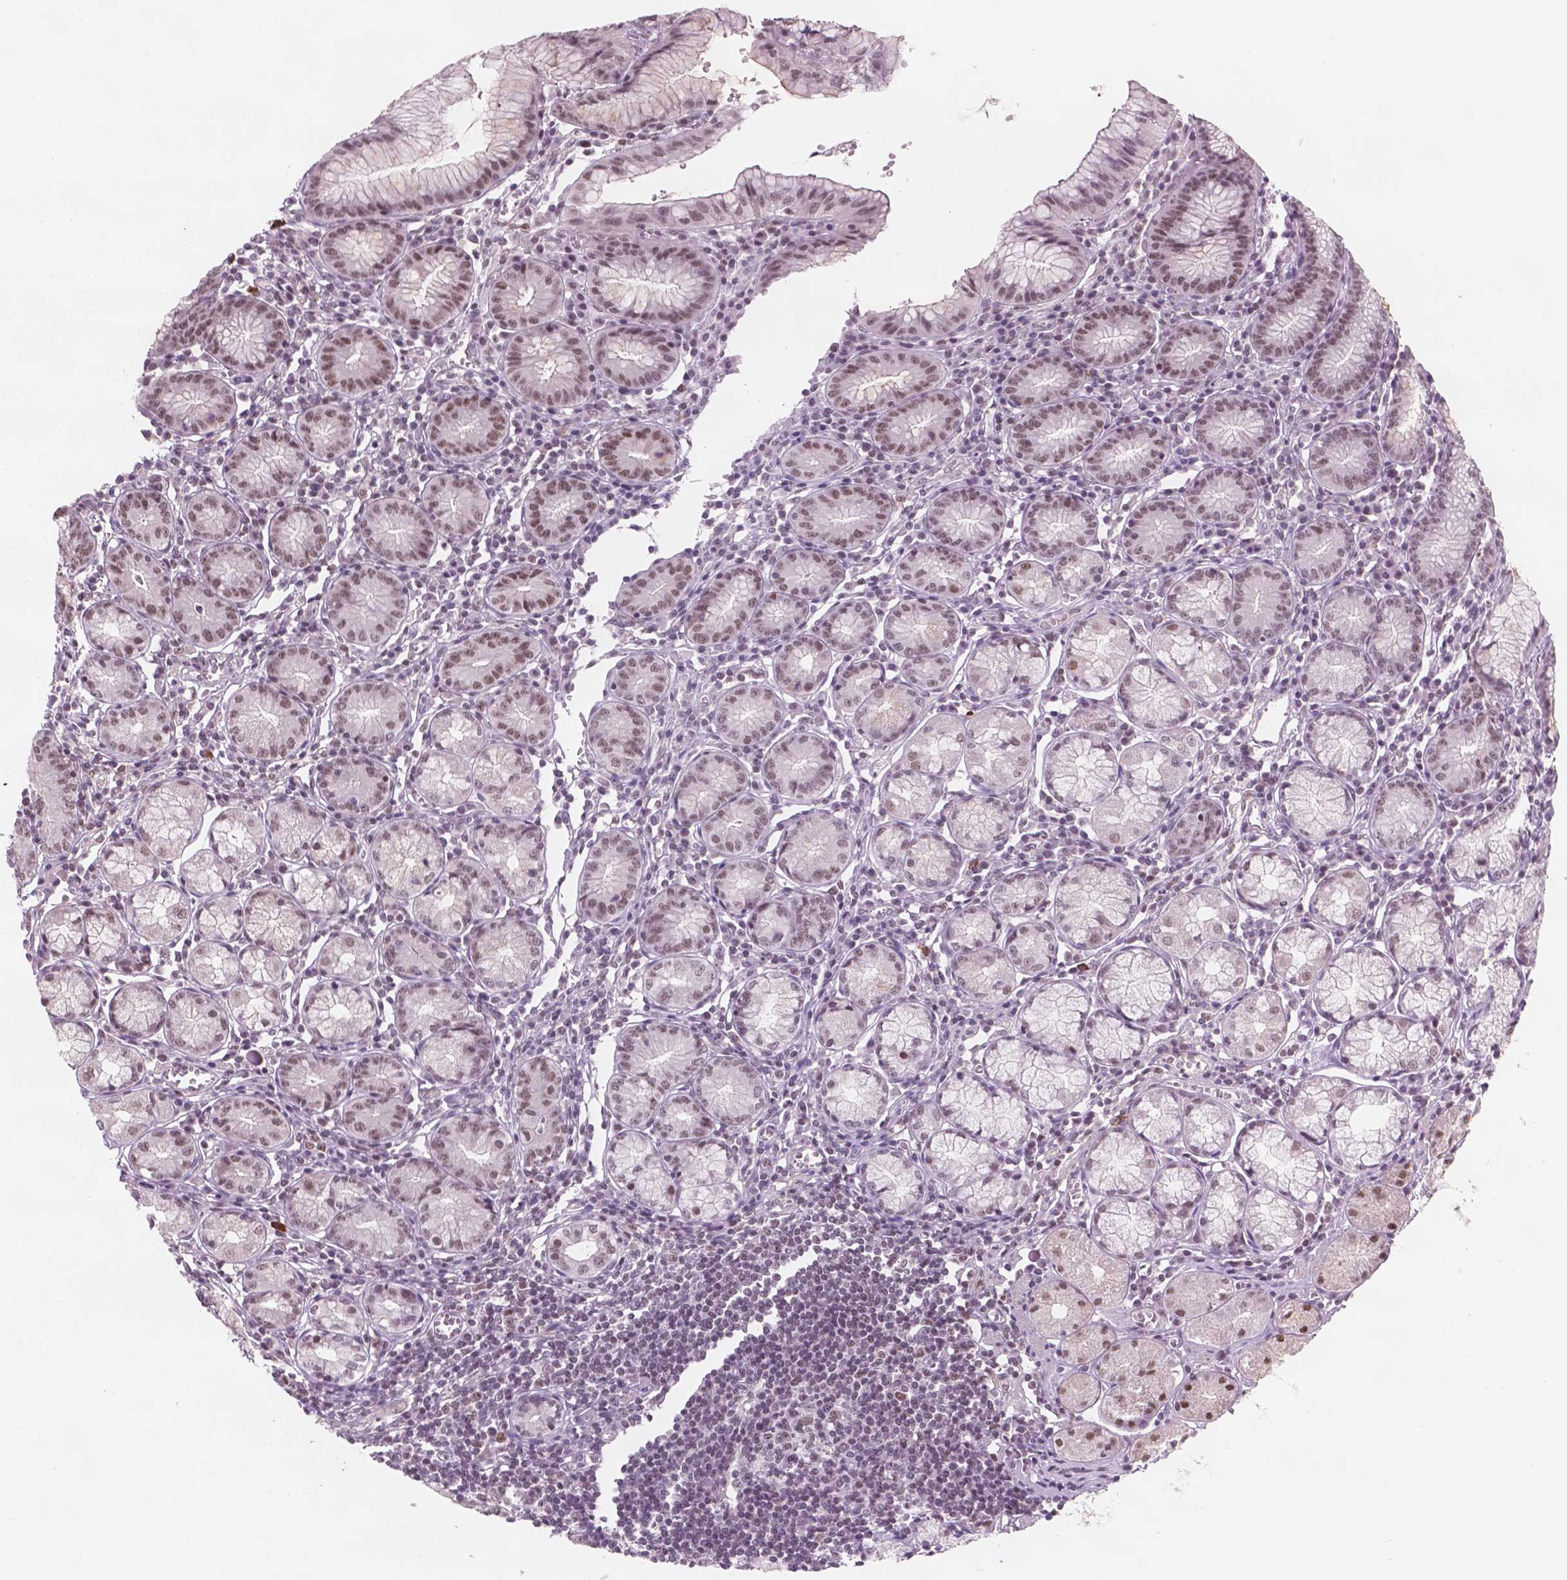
{"staining": {"intensity": "moderate", "quantity": ">75%", "location": "nuclear"}, "tissue": "stomach", "cell_type": "Glandular cells", "image_type": "normal", "snomed": [{"axis": "morphology", "description": "Normal tissue, NOS"}, {"axis": "topography", "description": "Stomach"}], "caption": "Benign stomach displays moderate nuclear positivity in approximately >75% of glandular cells, visualized by immunohistochemistry. The protein is shown in brown color, while the nuclei are stained blue.", "gene": "CTR9", "patient": {"sex": "male", "age": 55}}